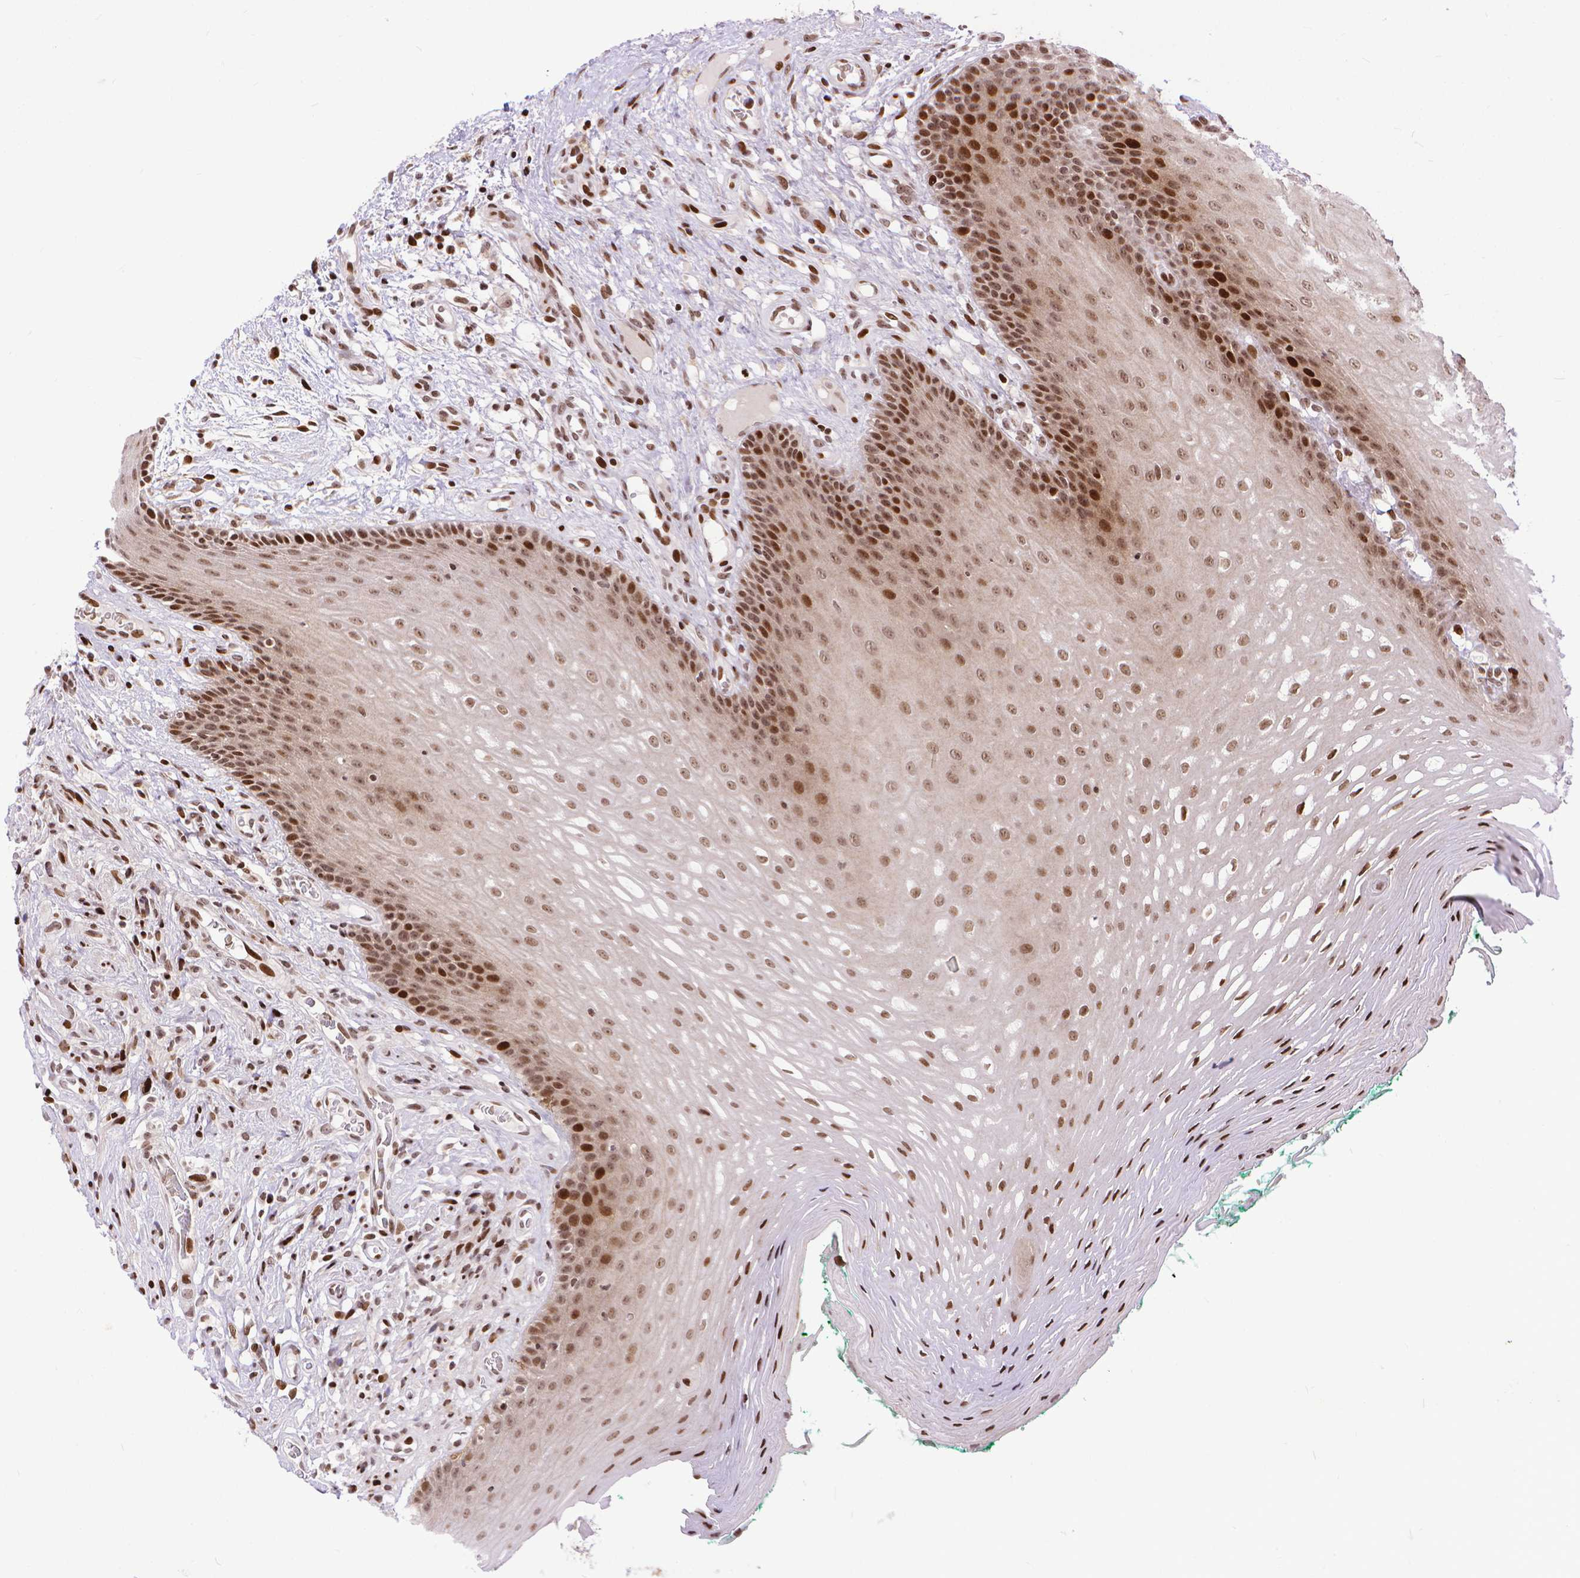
{"staining": {"intensity": "moderate", "quantity": ">75%", "location": "nuclear"}, "tissue": "oral mucosa", "cell_type": "Squamous epithelial cells", "image_type": "normal", "snomed": [{"axis": "morphology", "description": "Normal tissue, NOS"}, {"axis": "morphology", "description": "Squamous cell carcinoma, NOS"}, {"axis": "topography", "description": "Oral tissue"}, {"axis": "topography", "description": "Head-Neck"}], "caption": "The micrograph exhibits staining of benign oral mucosa, revealing moderate nuclear protein expression (brown color) within squamous epithelial cells.", "gene": "AMER1", "patient": {"sex": "male", "age": 78}}